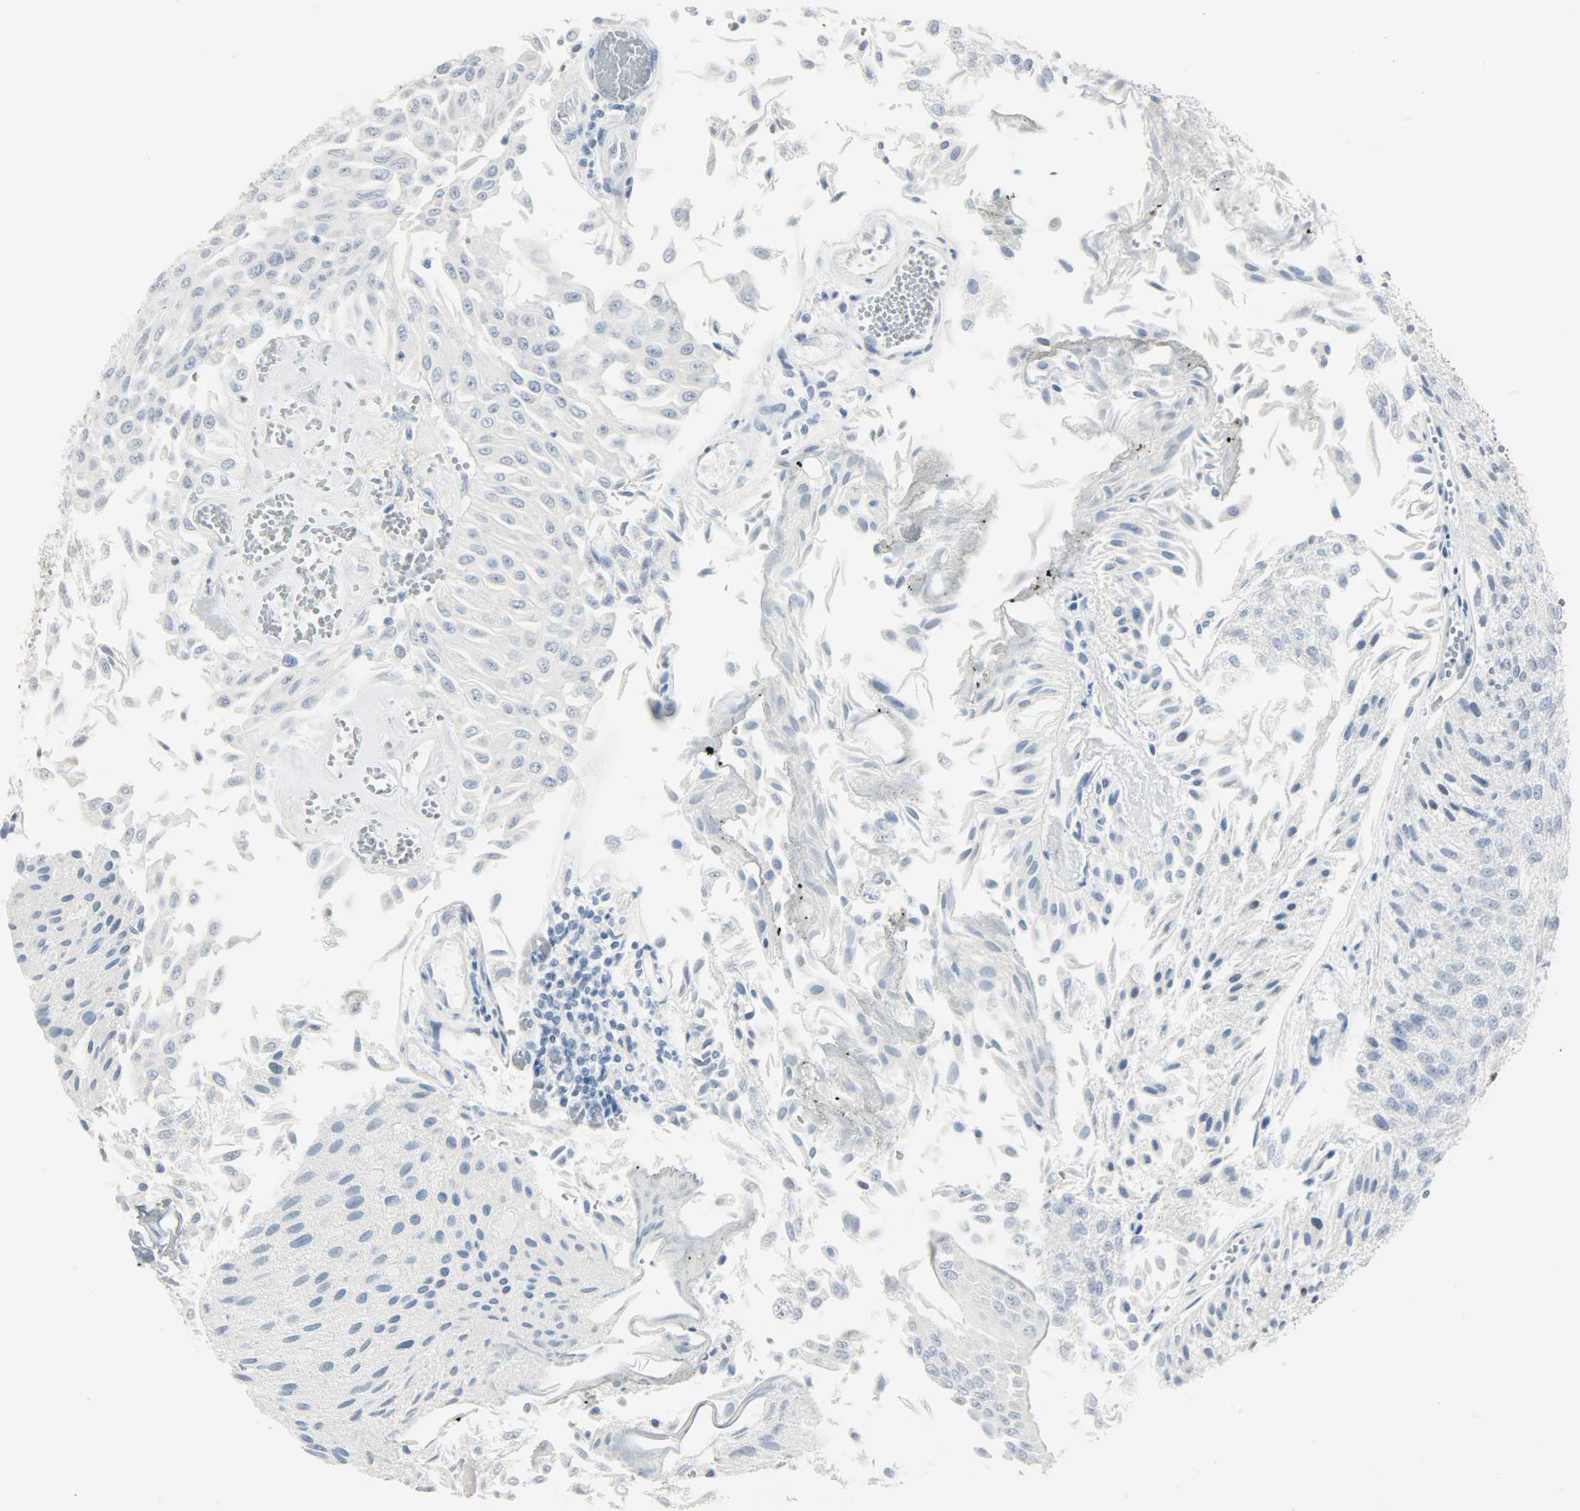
{"staining": {"intensity": "negative", "quantity": "none", "location": "none"}, "tissue": "urothelial cancer", "cell_type": "Tumor cells", "image_type": "cancer", "snomed": [{"axis": "morphology", "description": "Urothelial carcinoma, Low grade"}, {"axis": "topography", "description": "Urinary bladder"}], "caption": "There is no significant expression in tumor cells of low-grade urothelial carcinoma.", "gene": "HELLS", "patient": {"sex": "male", "age": 86}}